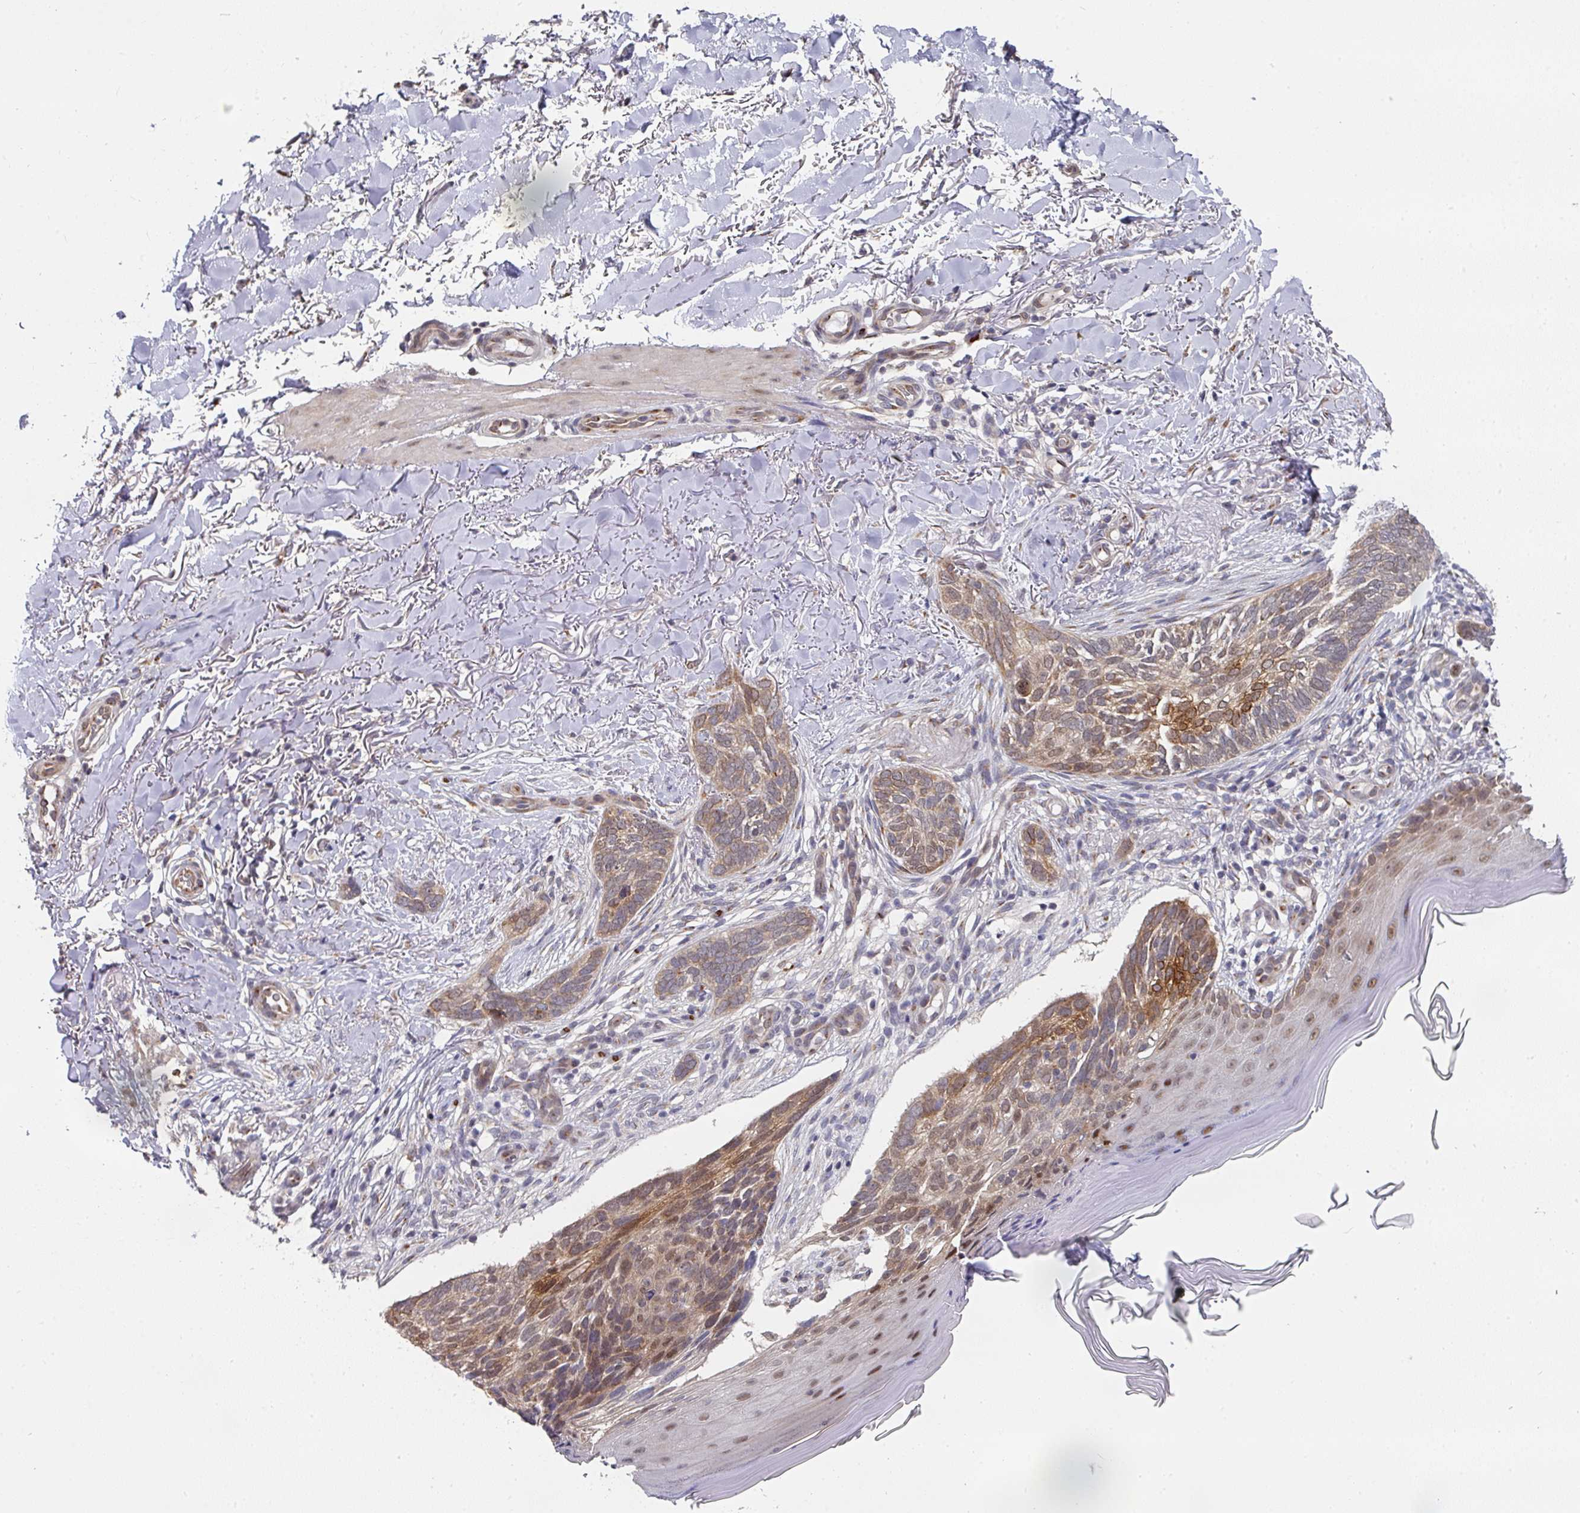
{"staining": {"intensity": "moderate", "quantity": "25%-75%", "location": "cytoplasmic/membranous"}, "tissue": "skin cancer", "cell_type": "Tumor cells", "image_type": "cancer", "snomed": [{"axis": "morphology", "description": "Normal tissue, NOS"}, {"axis": "morphology", "description": "Basal cell carcinoma"}, {"axis": "topography", "description": "Skin"}], "caption": "An image showing moderate cytoplasmic/membranous staining in approximately 25%-75% of tumor cells in skin cancer (basal cell carcinoma), as visualized by brown immunohistochemical staining.", "gene": "C18orf25", "patient": {"sex": "female", "age": 67}}